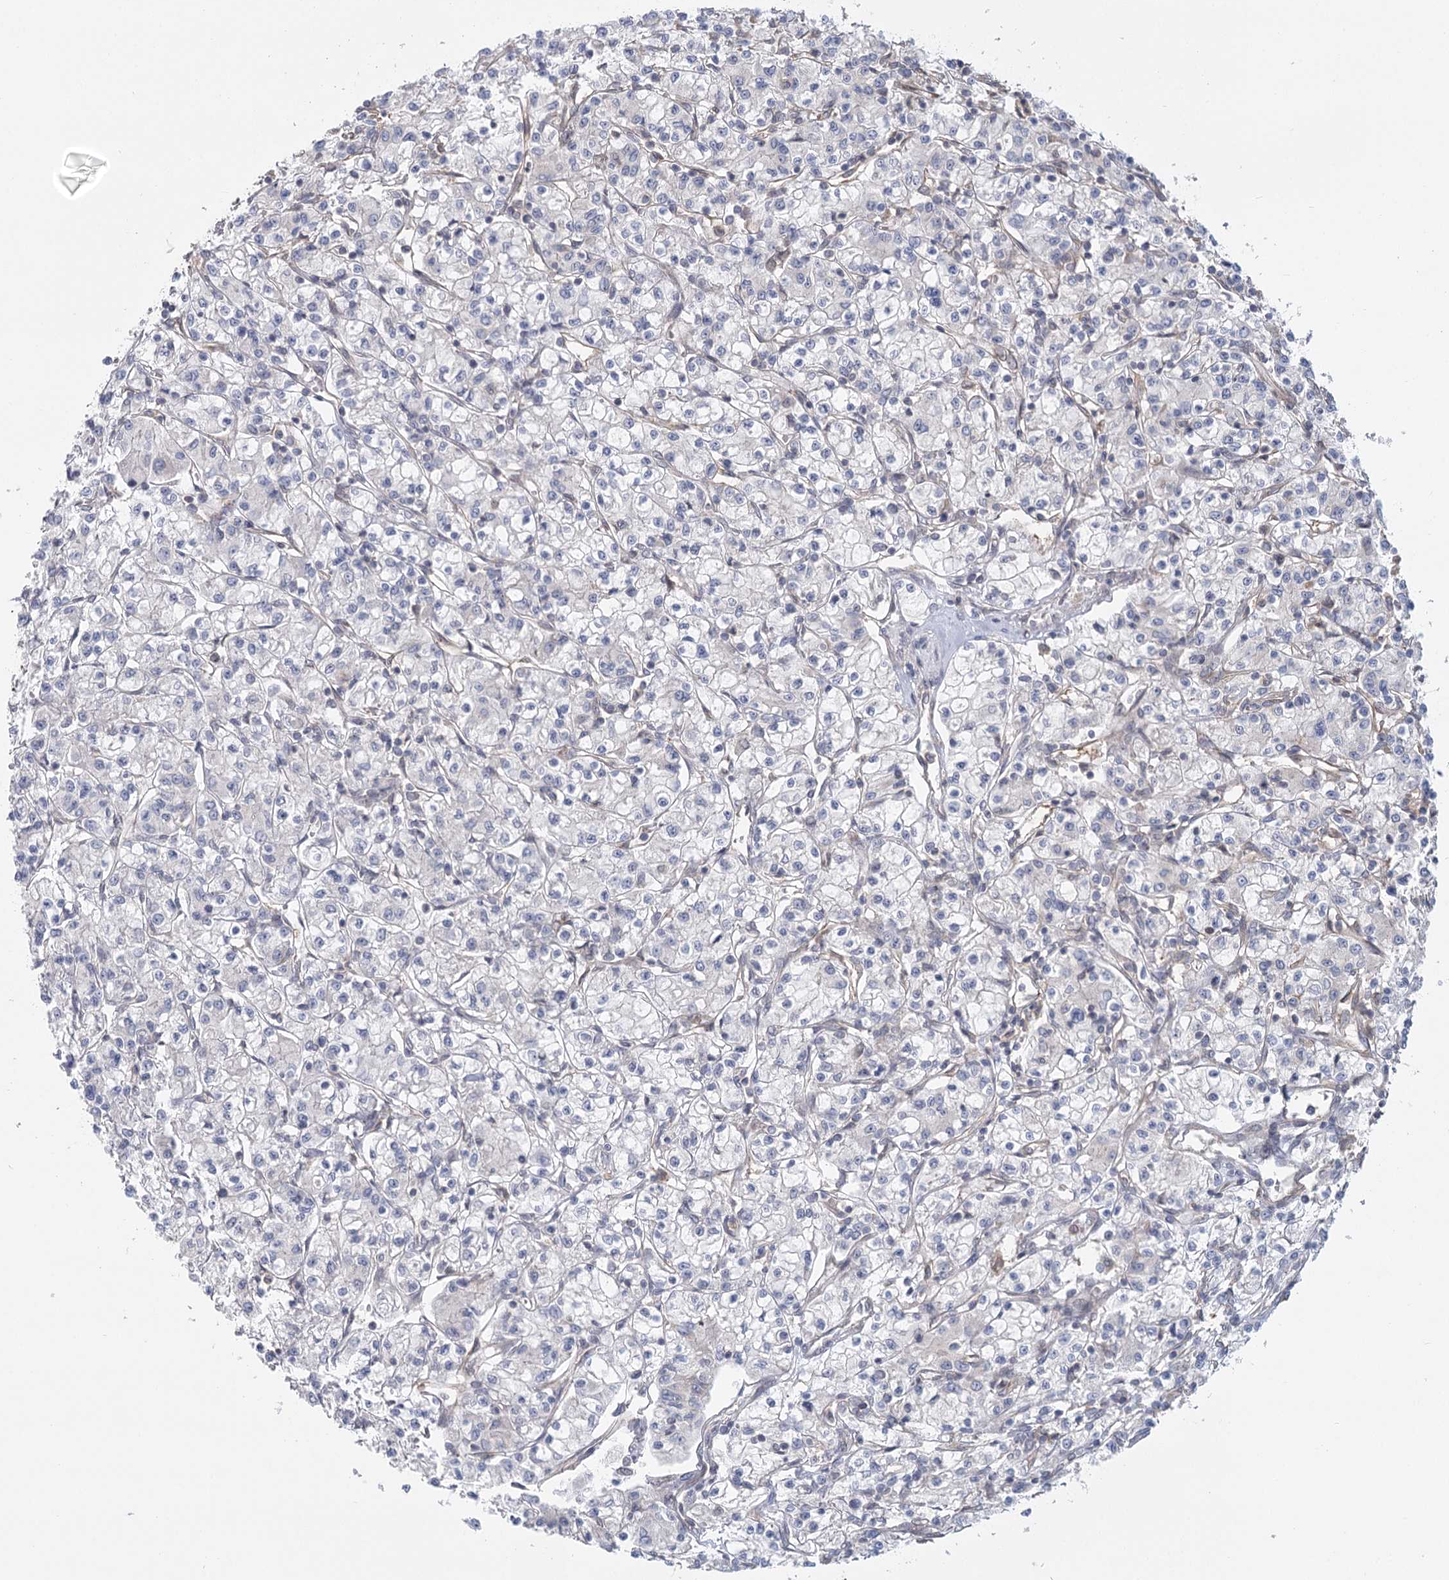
{"staining": {"intensity": "negative", "quantity": "none", "location": "none"}, "tissue": "renal cancer", "cell_type": "Tumor cells", "image_type": "cancer", "snomed": [{"axis": "morphology", "description": "Adenocarcinoma, NOS"}, {"axis": "topography", "description": "Kidney"}], "caption": "DAB immunohistochemical staining of human renal adenocarcinoma reveals no significant staining in tumor cells.", "gene": "USP11", "patient": {"sex": "female", "age": 59}}